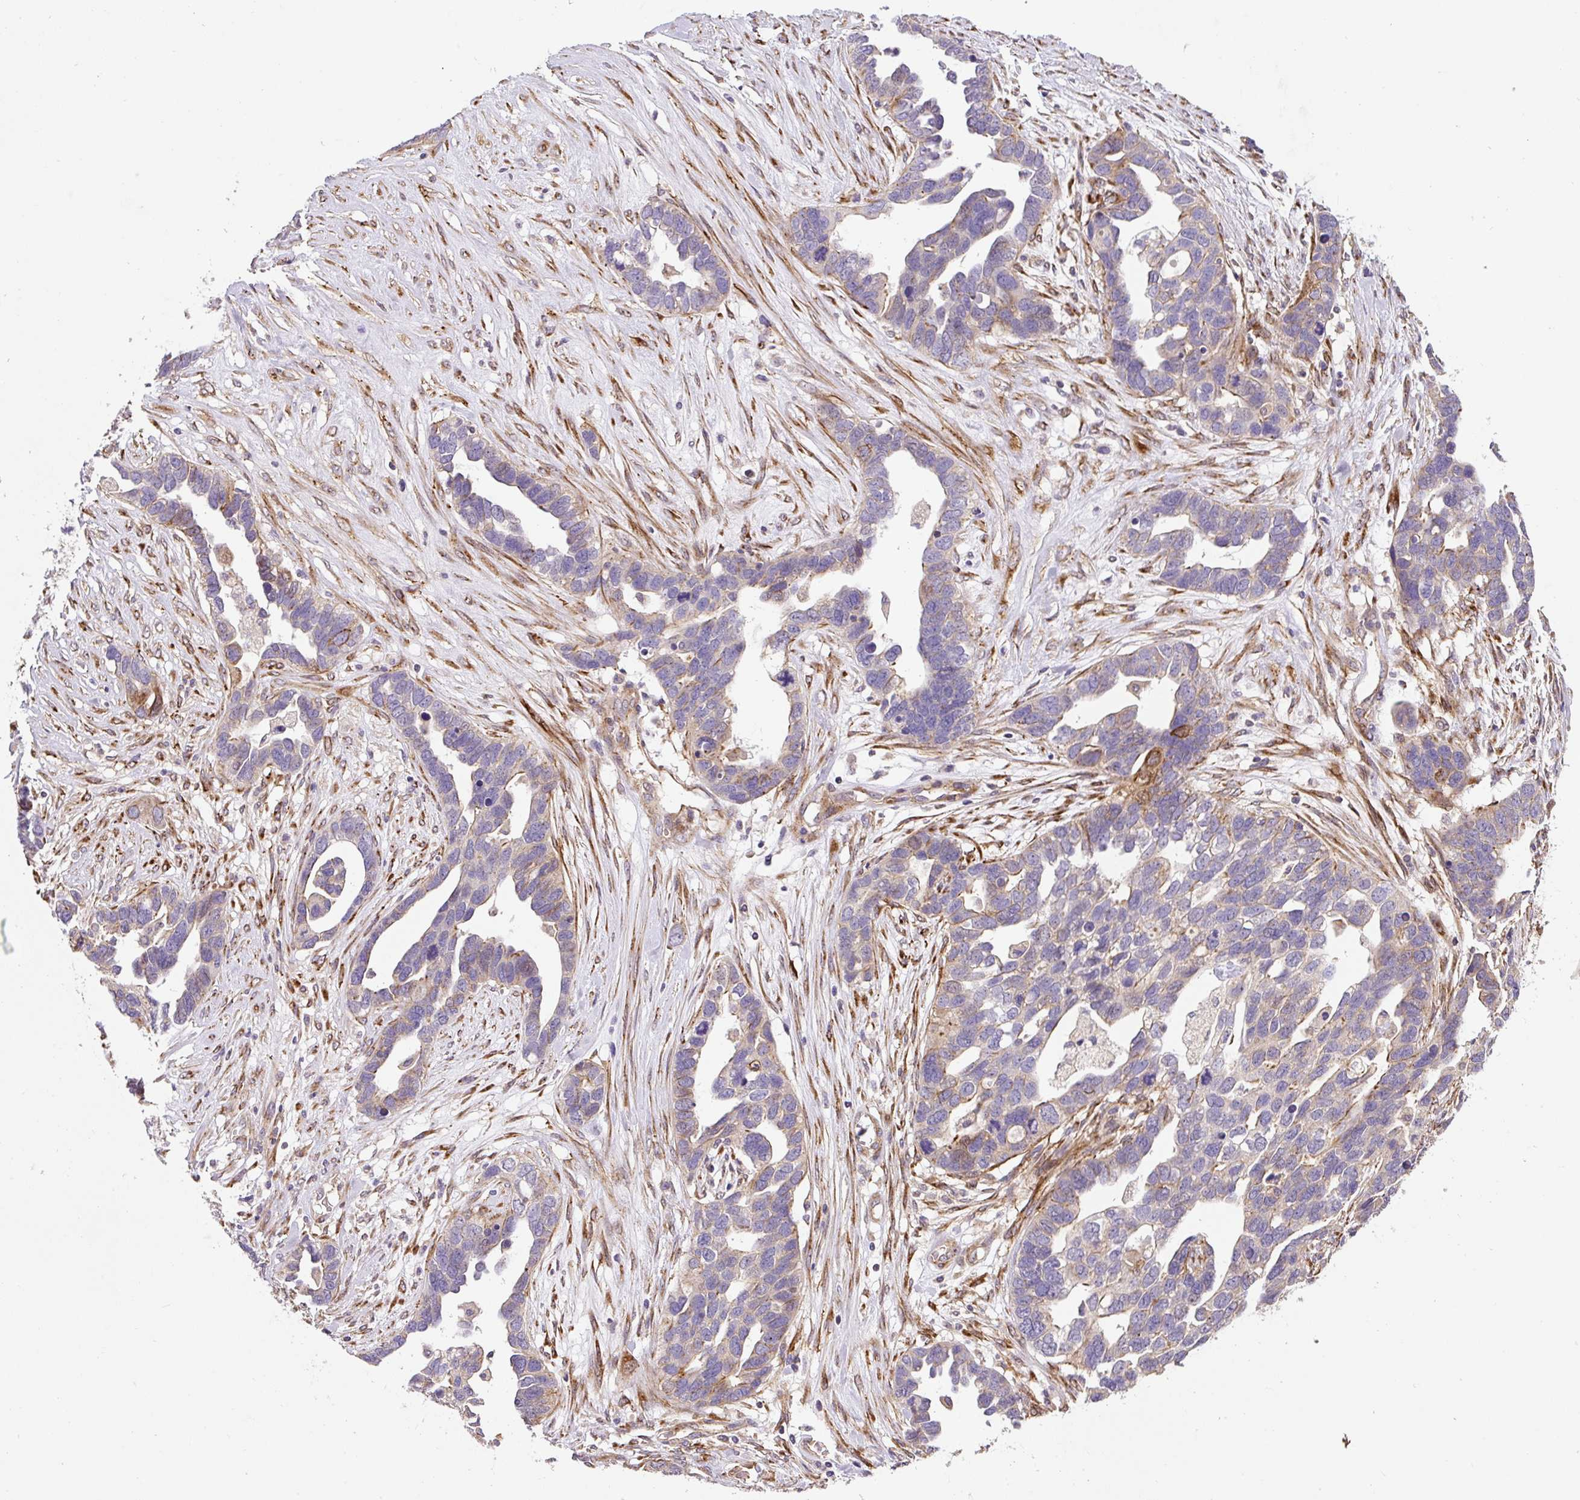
{"staining": {"intensity": "weak", "quantity": "<25%", "location": "cytoplasmic/membranous"}, "tissue": "ovarian cancer", "cell_type": "Tumor cells", "image_type": "cancer", "snomed": [{"axis": "morphology", "description": "Cystadenocarcinoma, serous, NOS"}, {"axis": "topography", "description": "Ovary"}], "caption": "The IHC photomicrograph has no significant expression in tumor cells of ovarian cancer (serous cystadenocarcinoma) tissue. (DAB IHC with hematoxylin counter stain).", "gene": "RNF170", "patient": {"sex": "female", "age": 54}}